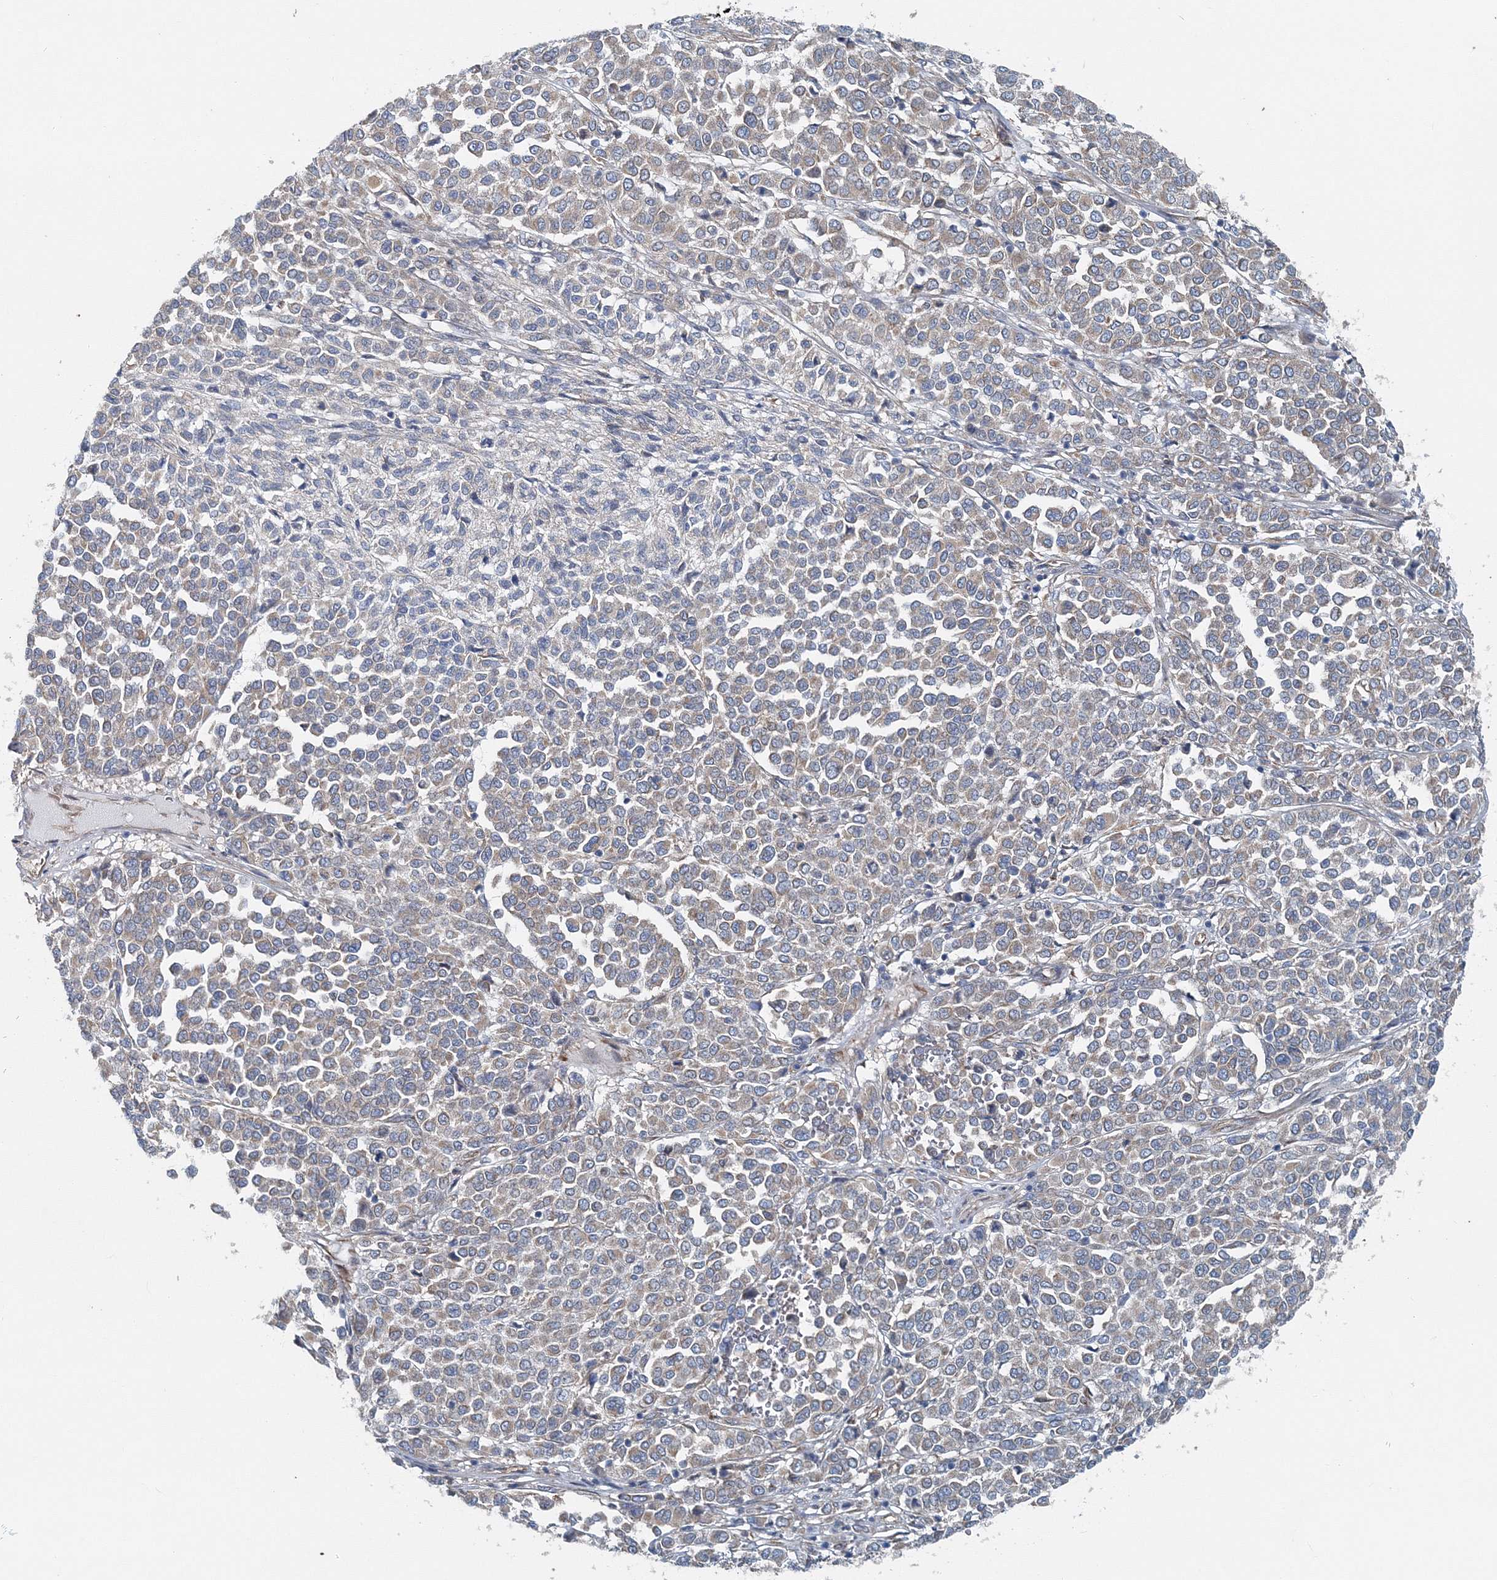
{"staining": {"intensity": "weak", "quantity": ">75%", "location": "cytoplasmic/membranous"}, "tissue": "melanoma", "cell_type": "Tumor cells", "image_type": "cancer", "snomed": [{"axis": "morphology", "description": "Malignant melanoma, Metastatic site"}, {"axis": "topography", "description": "Pancreas"}], "caption": "Immunohistochemistry (IHC) photomicrograph of malignant melanoma (metastatic site) stained for a protein (brown), which exhibits low levels of weak cytoplasmic/membranous staining in about >75% of tumor cells.", "gene": "MPHOSPH9", "patient": {"sex": "female", "age": 30}}